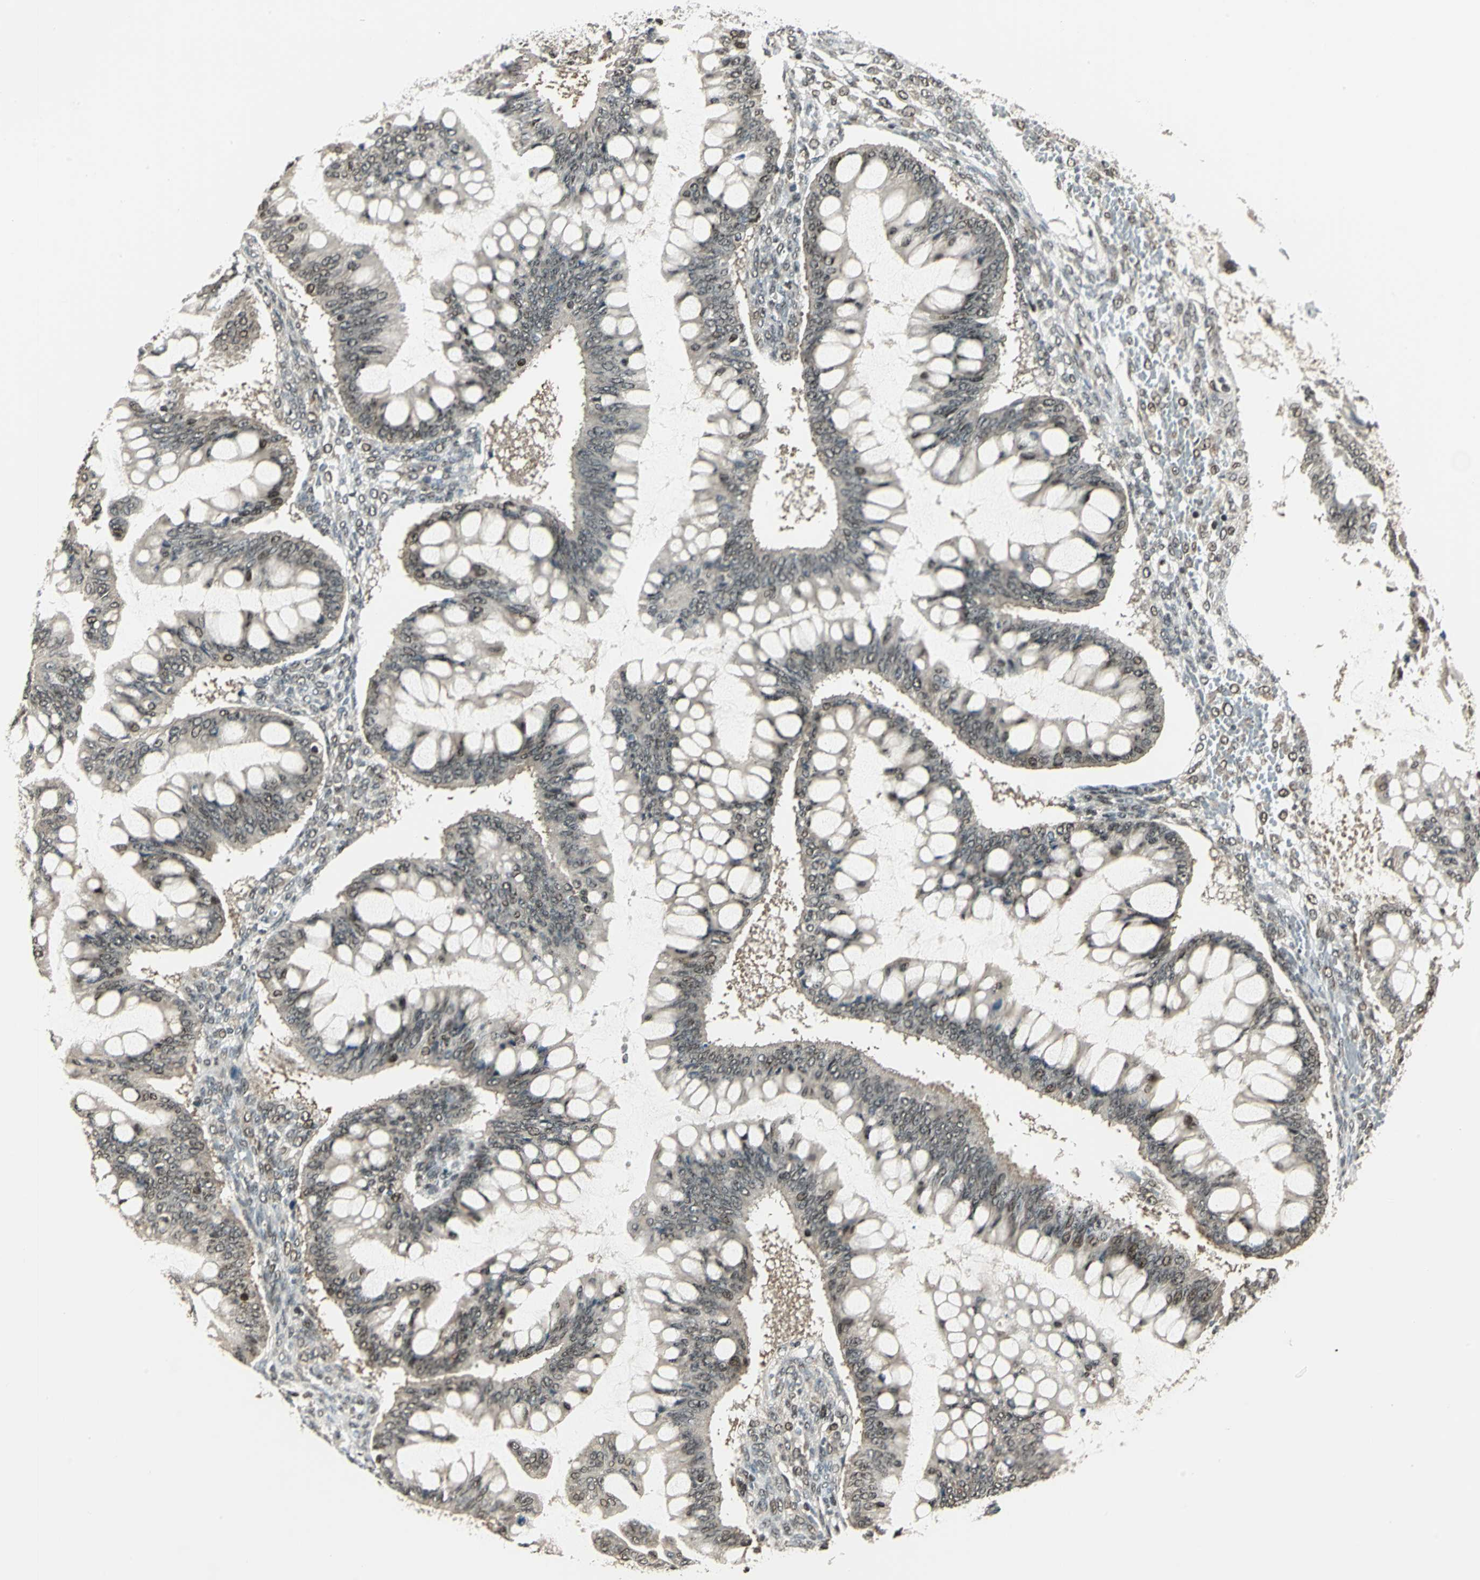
{"staining": {"intensity": "weak", "quantity": ">75%", "location": "cytoplasmic/membranous,nuclear"}, "tissue": "ovarian cancer", "cell_type": "Tumor cells", "image_type": "cancer", "snomed": [{"axis": "morphology", "description": "Cystadenocarcinoma, mucinous, NOS"}, {"axis": "topography", "description": "Ovary"}], "caption": "Immunohistochemical staining of ovarian mucinous cystadenocarcinoma reveals low levels of weak cytoplasmic/membranous and nuclear protein expression in about >75% of tumor cells. The staining is performed using DAB (3,3'-diaminobenzidine) brown chromogen to label protein expression. The nuclei are counter-stained blue using hematoxylin.", "gene": "PSMC3", "patient": {"sex": "female", "age": 73}}